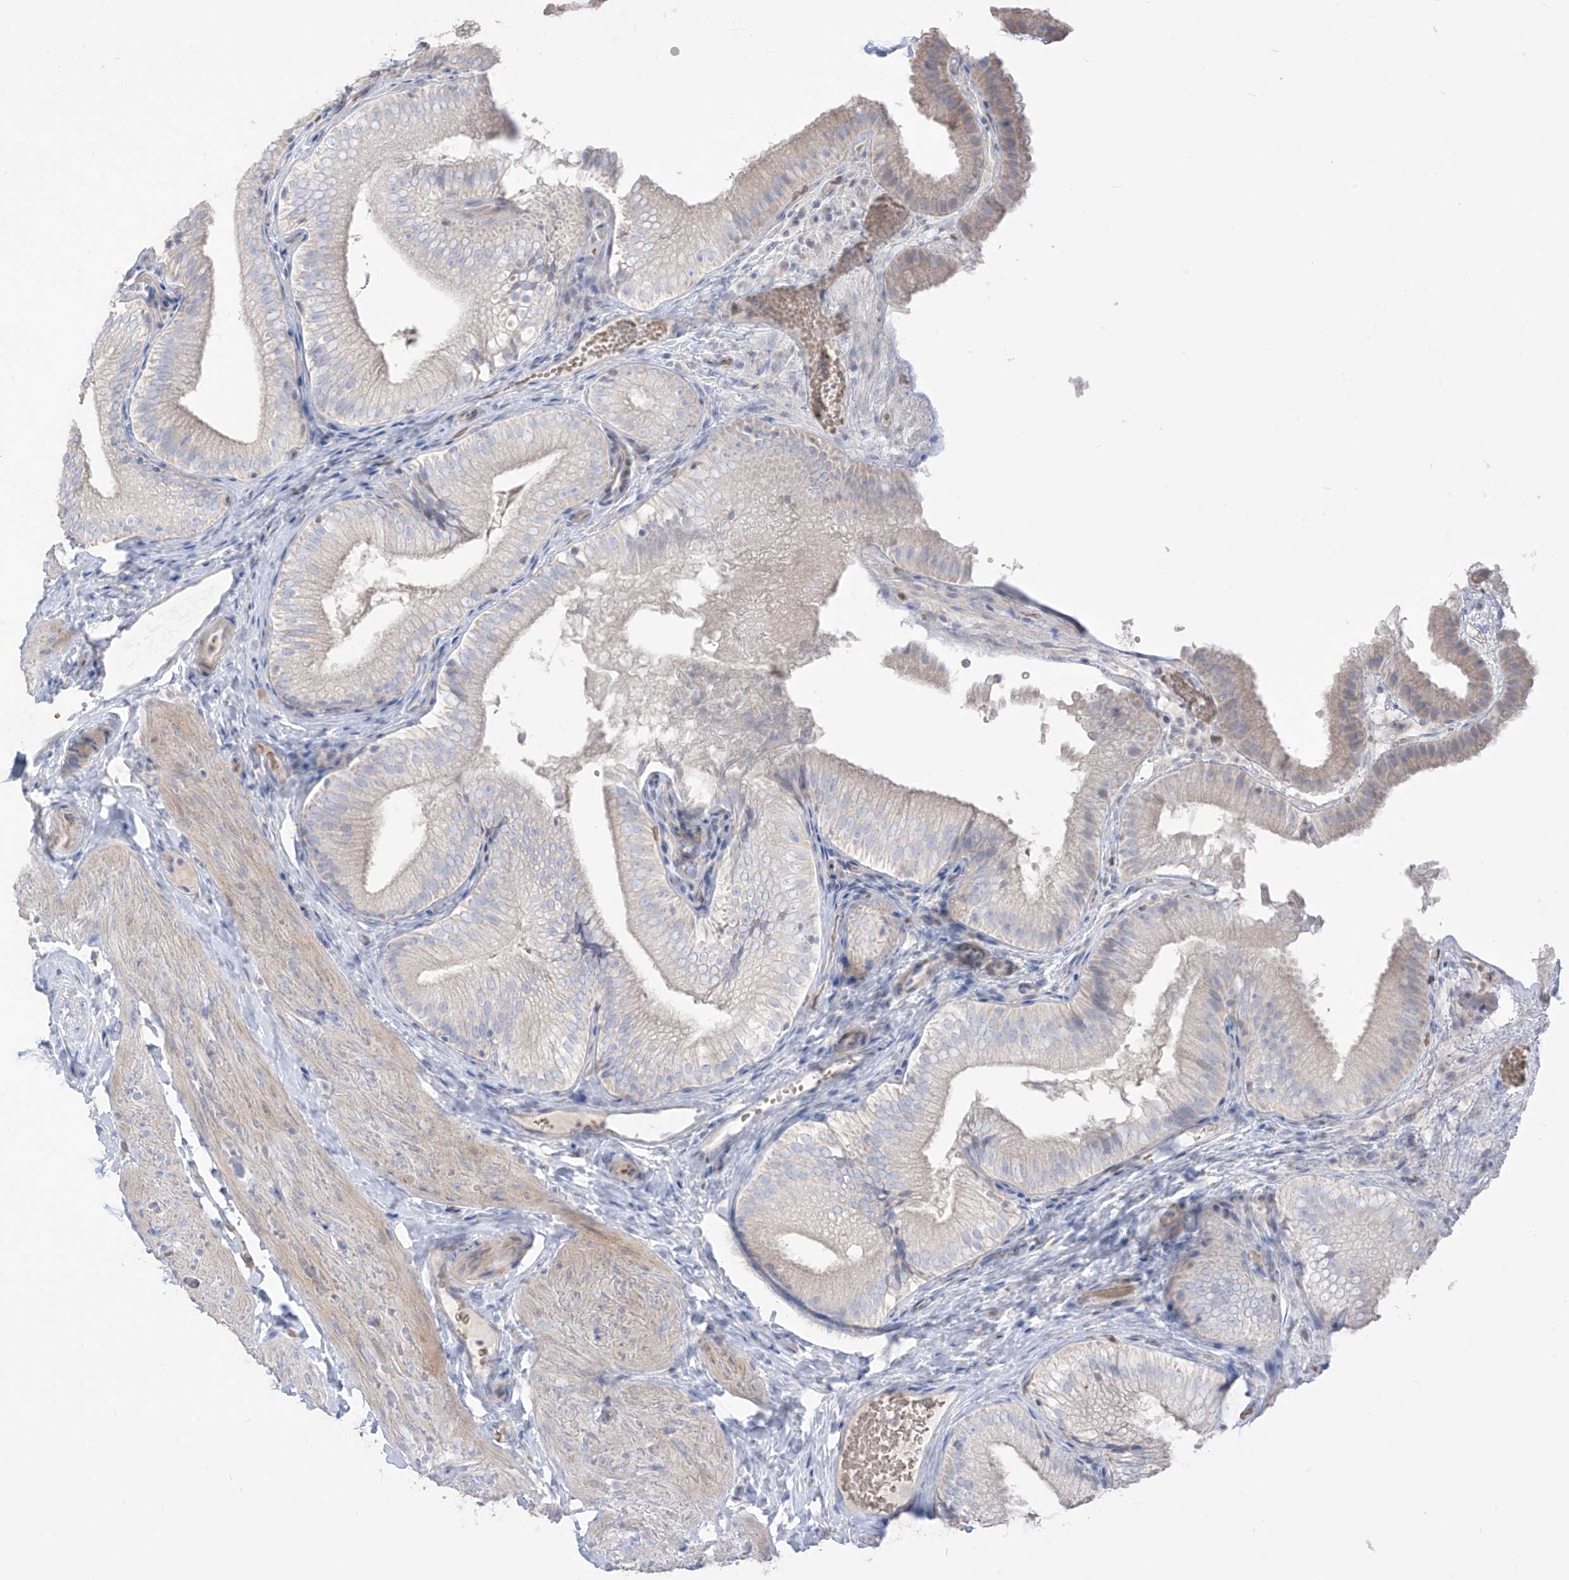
{"staining": {"intensity": "negative", "quantity": "none", "location": "none"}, "tissue": "gallbladder", "cell_type": "Glandular cells", "image_type": "normal", "snomed": [{"axis": "morphology", "description": "Normal tissue, NOS"}, {"axis": "topography", "description": "Gallbladder"}], "caption": "Immunohistochemistry histopathology image of normal gallbladder stained for a protein (brown), which shows no staining in glandular cells.", "gene": "ASPRV1", "patient": {"sex": "female", "age": 30}}